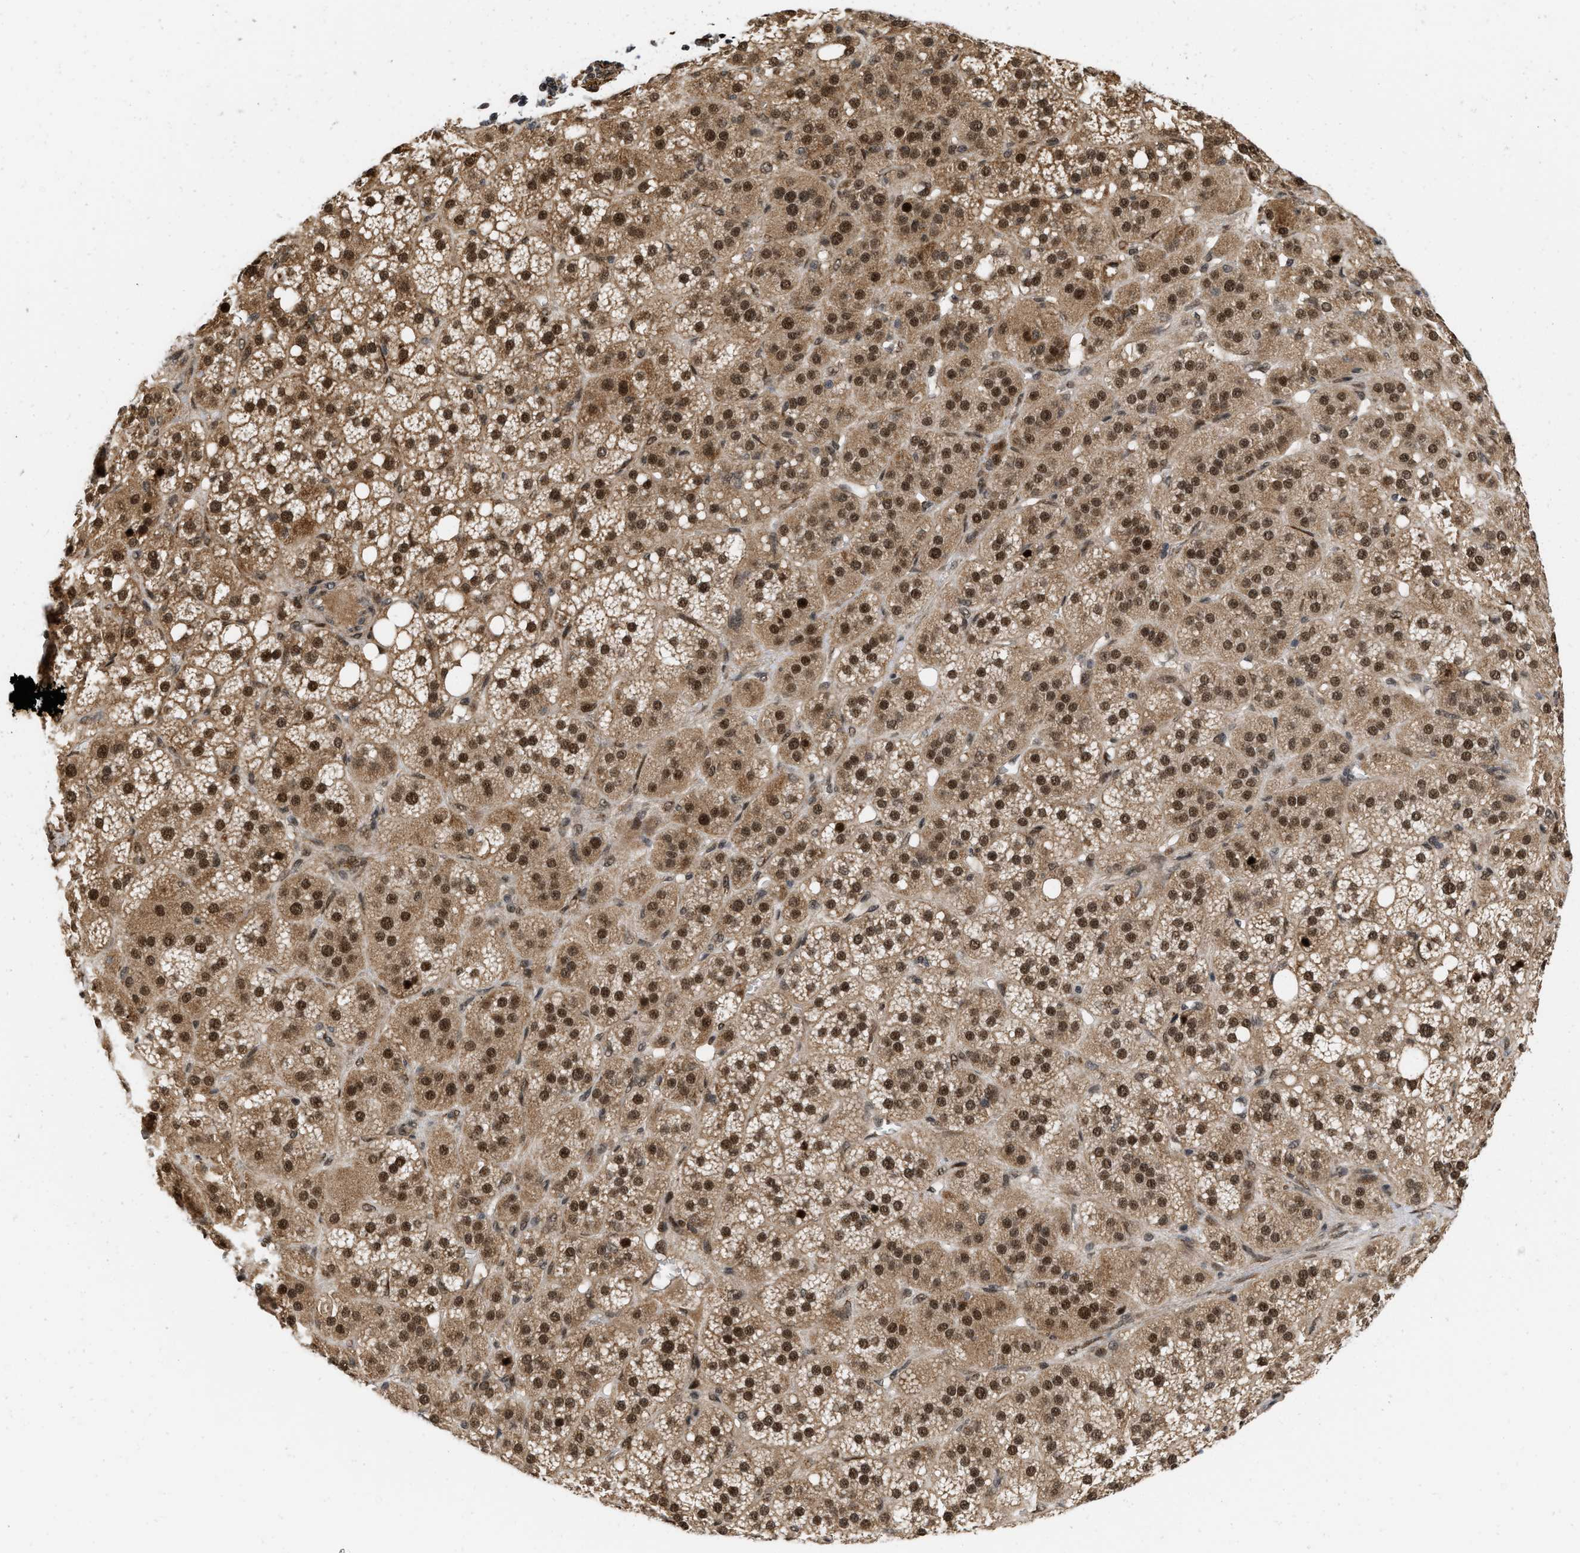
{"staining": {"intensity": "strong", "quantity": ">75%", "location": "cytoplasmic/membranous,nuclear"}, "tissue": "adrenal gland", "cell_type": "Glandular cells", "image_type": "normal", "snomed": [{"axis": "morphology", "description": "Normal tissue, NOS"}, {"axis": "topography", "description": "Adrenal gland"}], "caption": "Benign adrenal gland reveals strong cytoplasmic/membranous,nuclear staining in about >75% of glandular cells, visualized by immunohistochemistry.", "gene": "ANKRD11", "patient": {"sex": "female", "age": 59}}